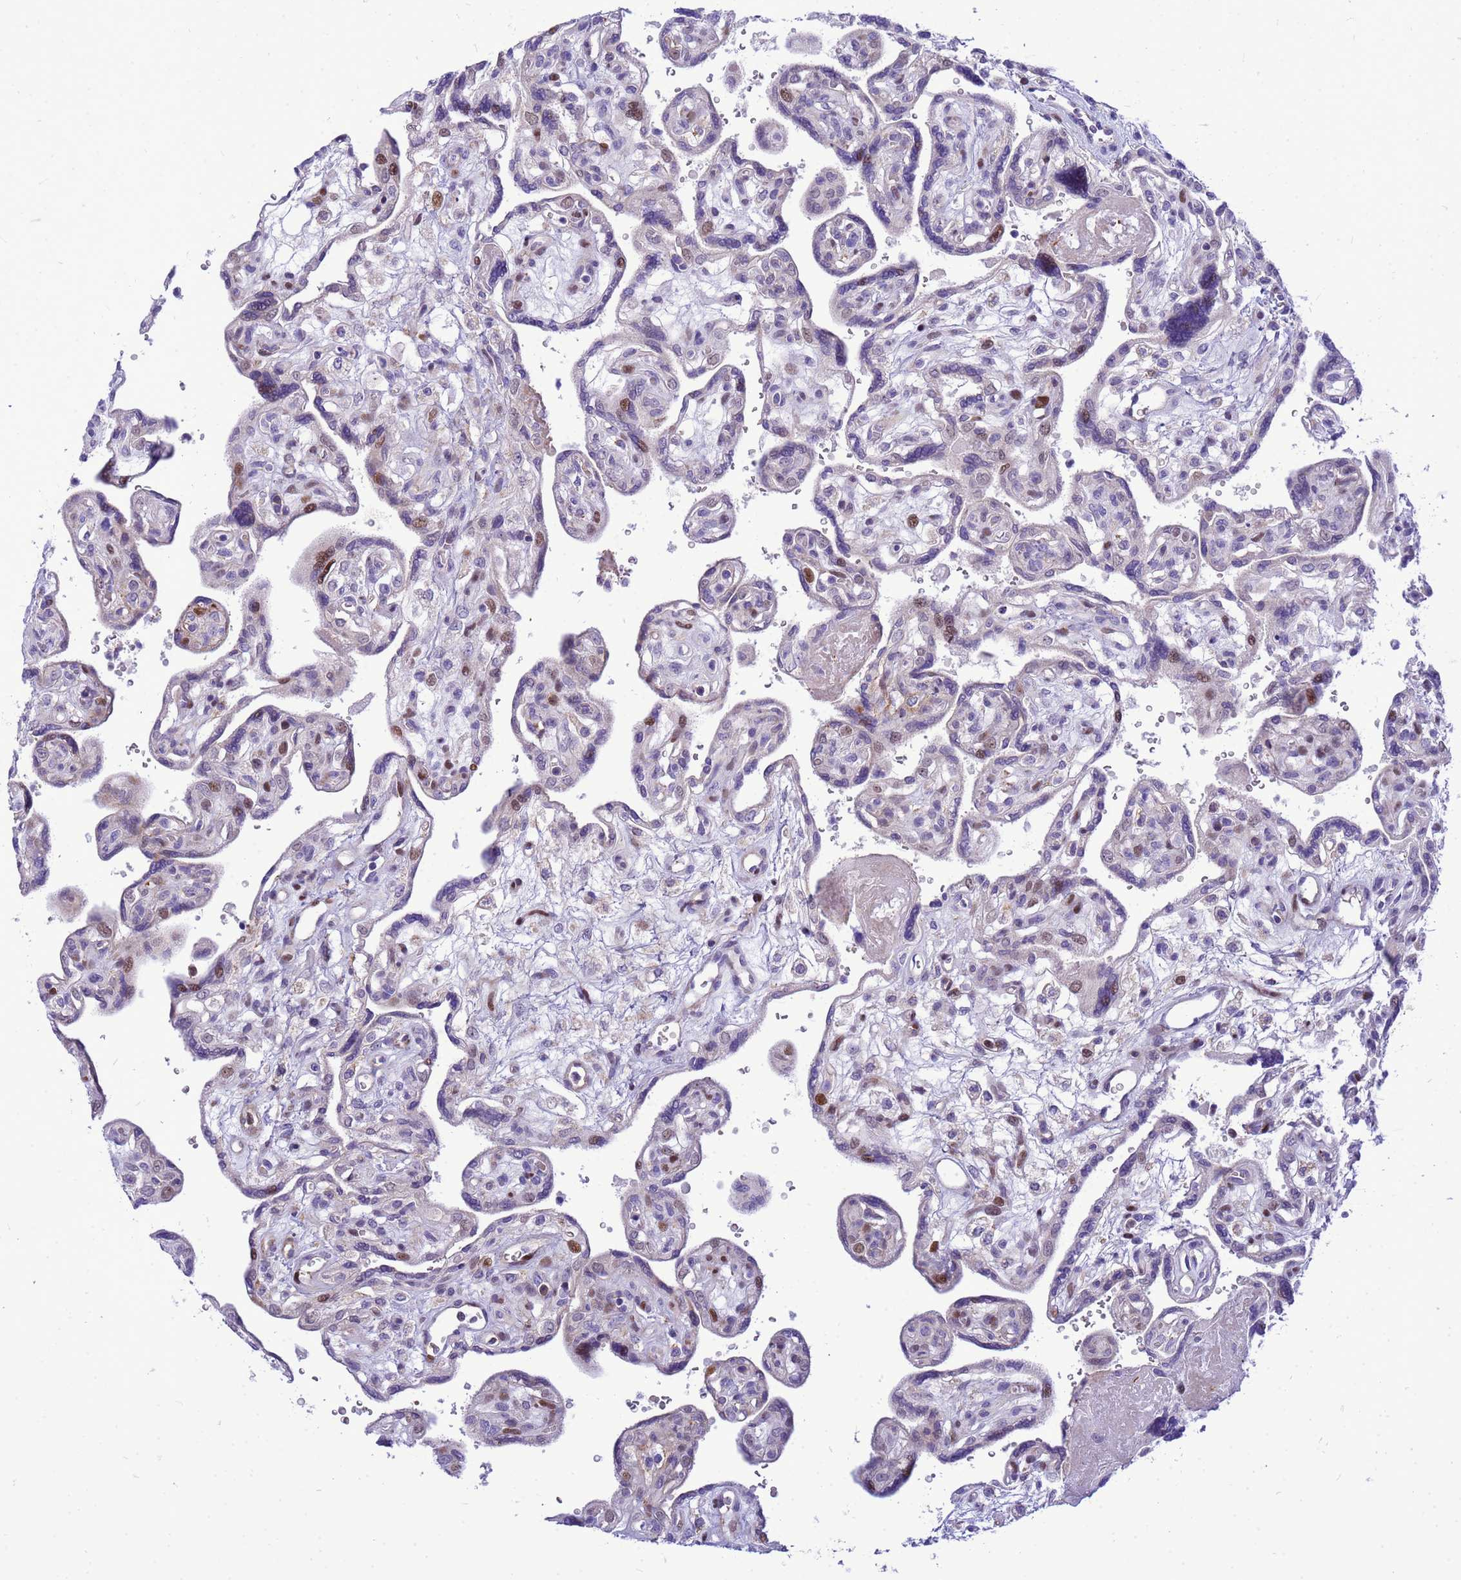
{"staining": {"intensity": "moderate", "quantity": "<25%", "location": "cytoplasmic/membranous"}, "tissue": "placenta", "cell_type": "Decidual cells", "image_type": "normal", "snomed": [{"axis": "morphology", "description": "Normal tissue, NOS"}, {"axis": "topography", "description": "Placenta"}], "caption": "Decidual cells exhibit low levels of moderate cytoplasmic/membranous positivity in about <25% of cells in normal placenta. The staining was performed using DAB, with brown indicating positive protein expression. Nuclei are stained blue with hematoxylin.", "gene": "ADAMTS7", "patient": {"sex": "female", "age": 39}}